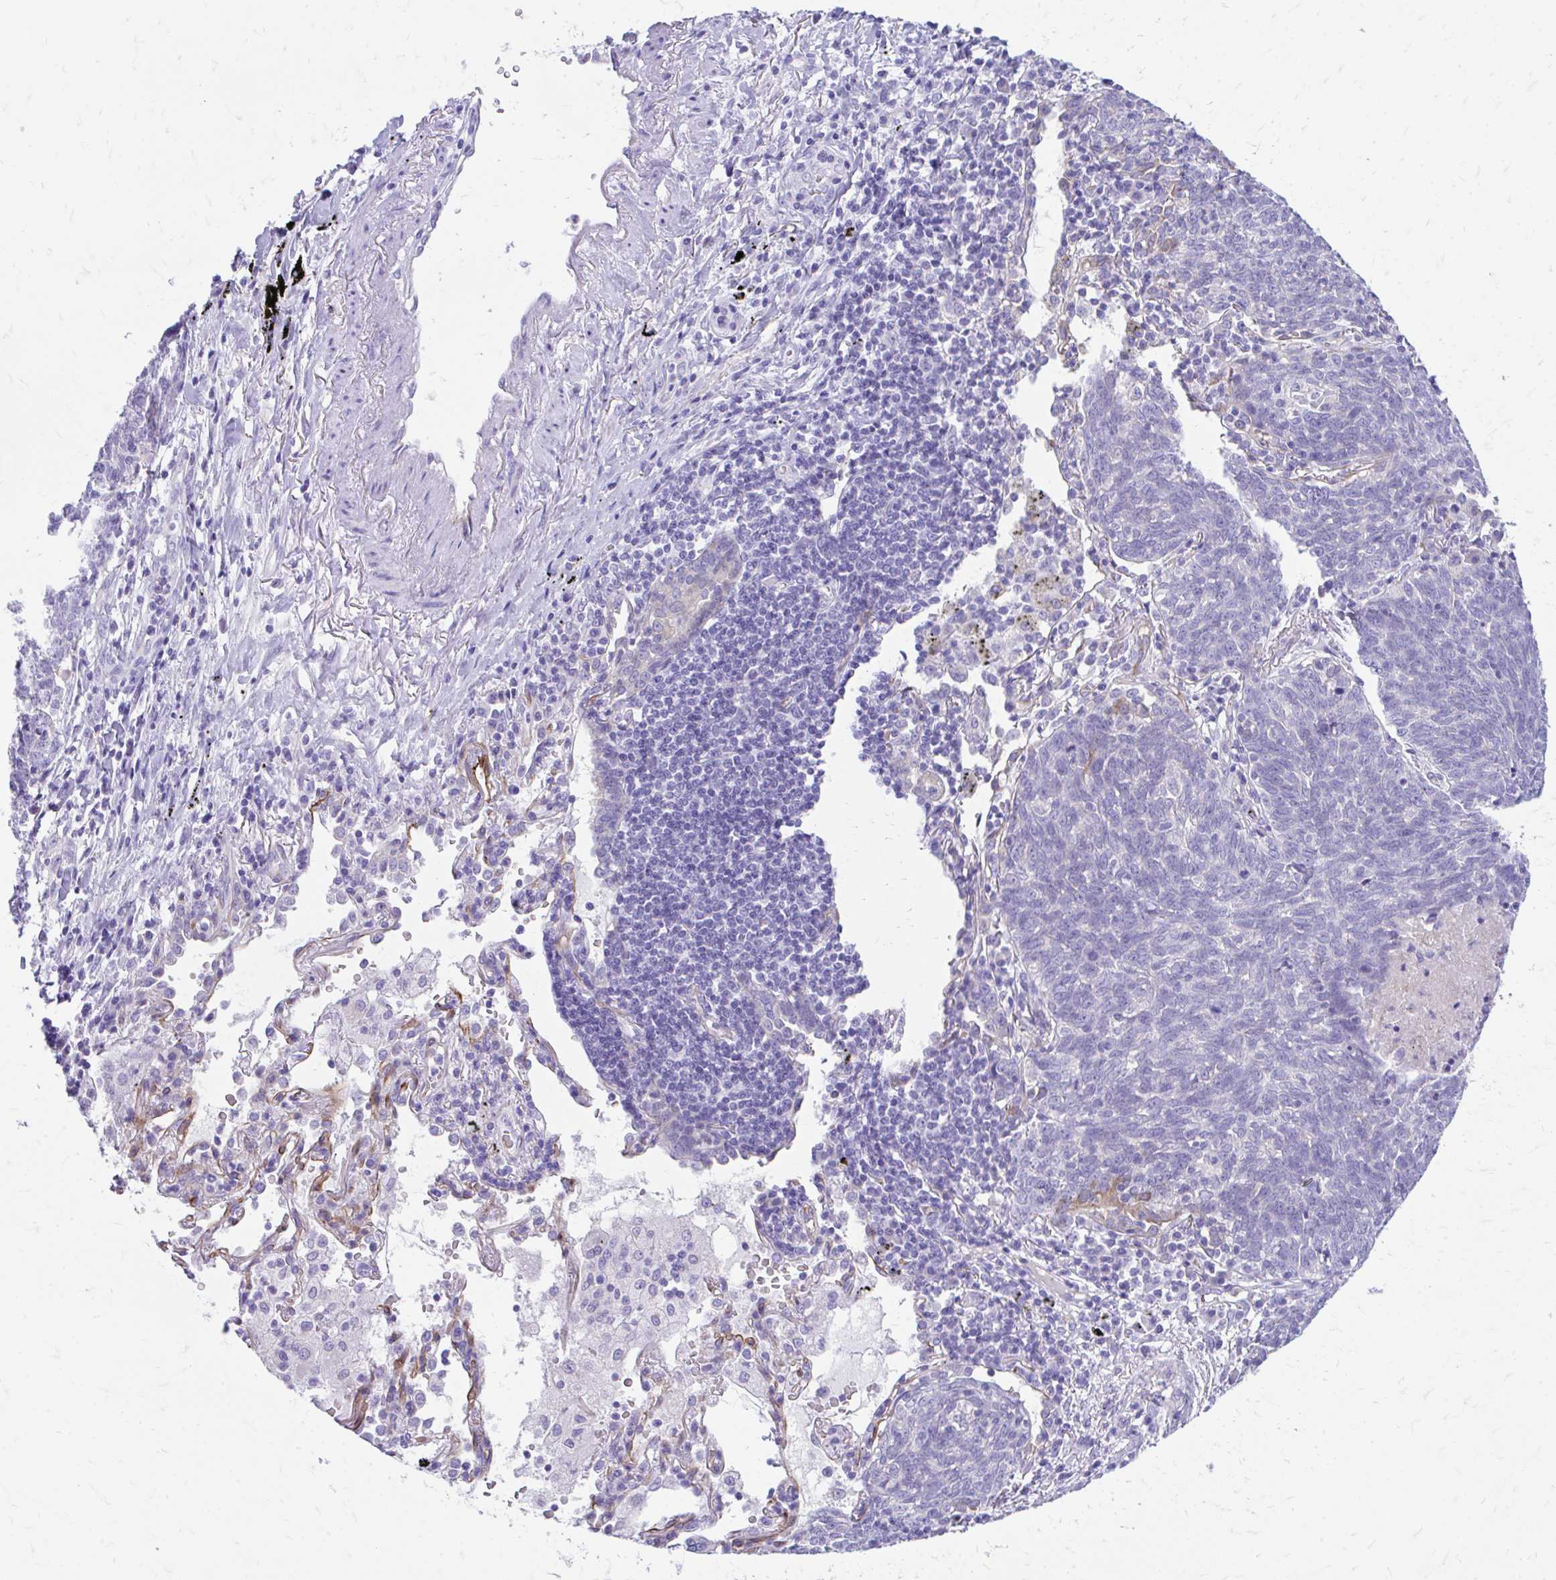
{"staining": {"intensity": "negative", "quantity": "none", "location": "none"}, "tissue": "lung cancer", "cell_type": "Tumor cells", "image_type": "cancer", "snomed": [{"axis": "morphology", "description": "Squamous cell carcinoma, NOS"}, {"axis": "topography", "description": "Lung"}], "caption": "DAB (3,3'-diaminobenzidine) immunohistochemical staining of human lung cancer (squamous cell carcinoma) reveals no significant expression in tumor cells.", "gene": "KRIT1", "patient": {"sex": "female", "age": 72}}